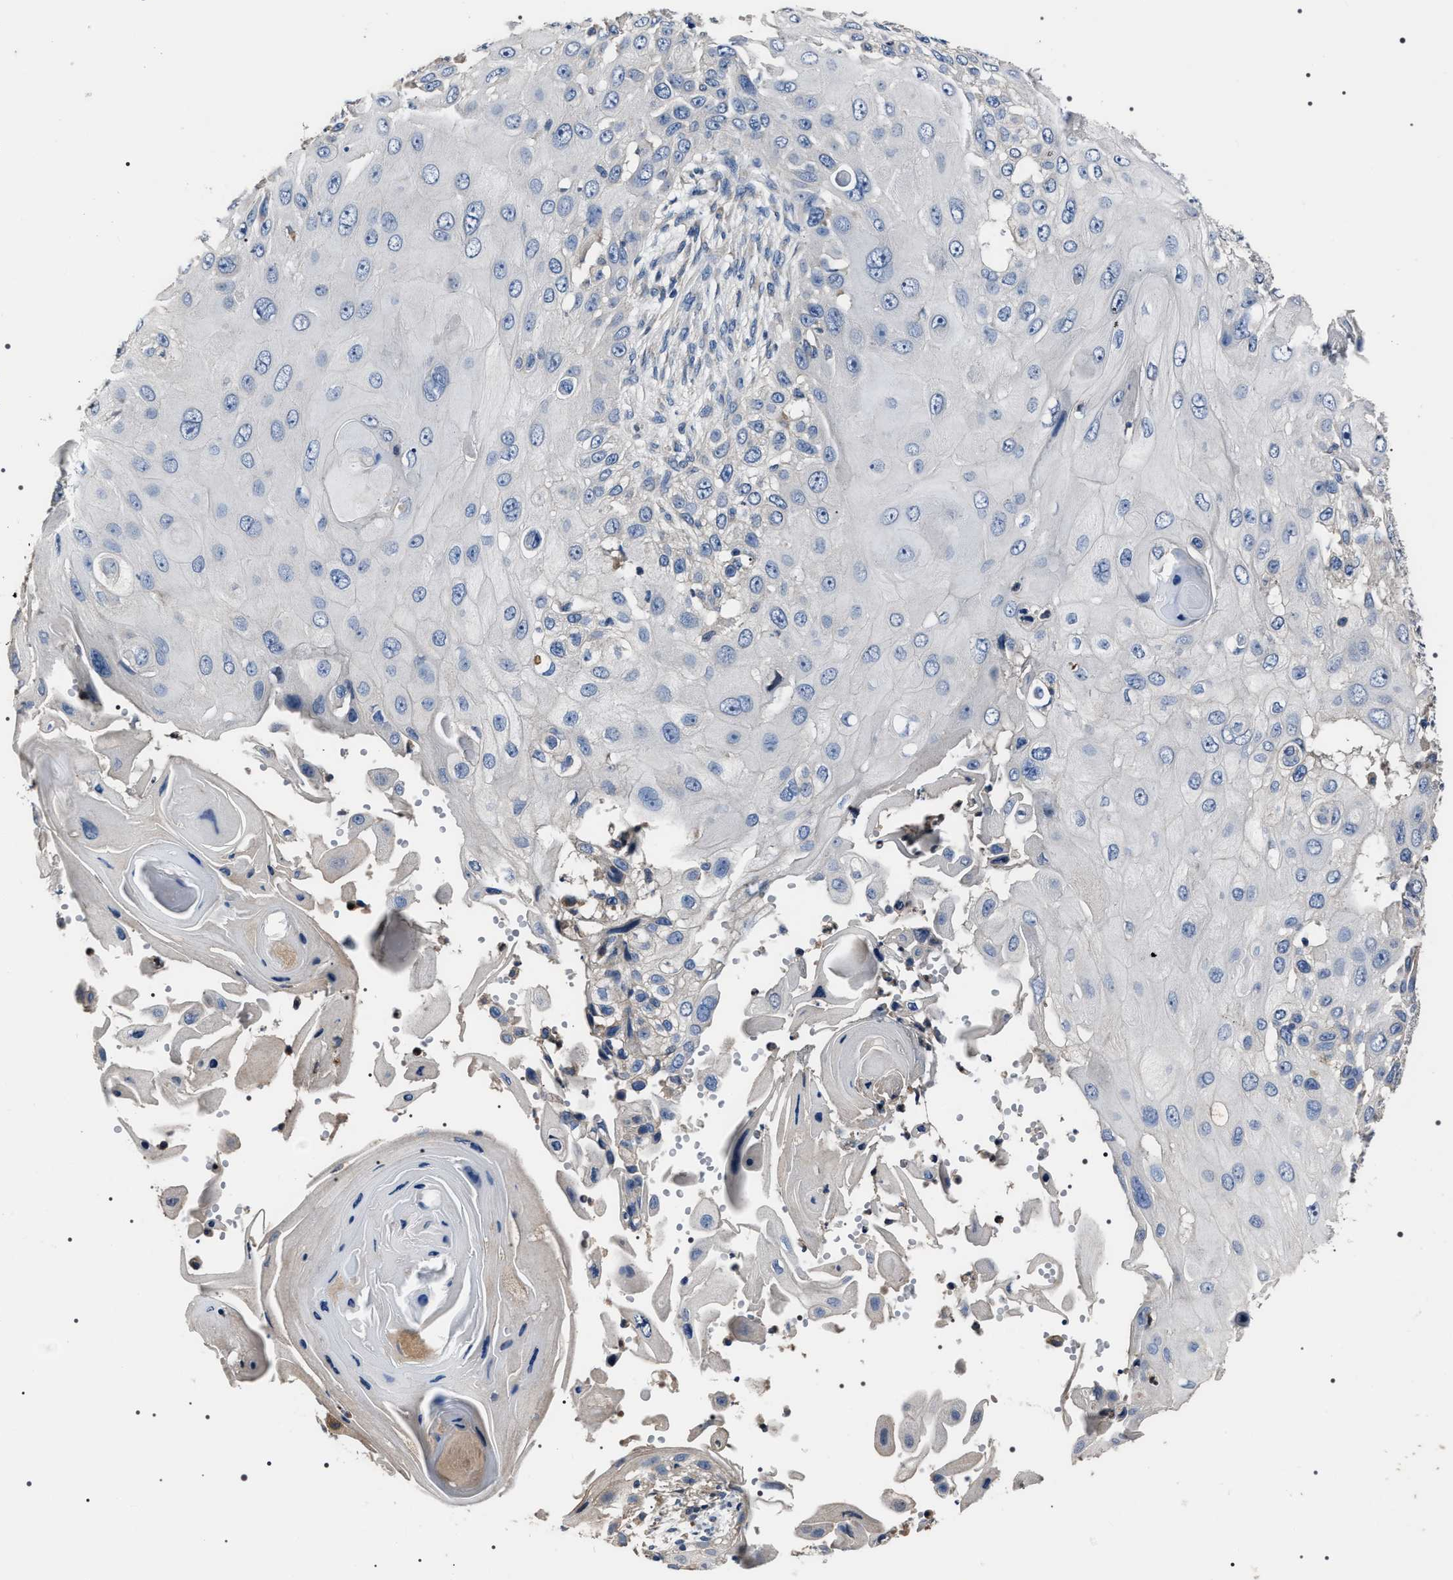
{"staining": {"intensity": "negative", "quantity": "none", "location": "none"}, "tissue": "skin cancer", "cell_type": "Tumor cells", "image_type": "cancer", "snomed": [{"axis": "morphology", "description": "Squamous cell carcinoma, NOS"}, {"axis": "topography", "description": "Skin"}], "caption": "Immunohistochemistry (IHC) of human squamous cell carcinoma (skin) reveals no staining in tumor cells.", "gene": "TRIM54", "patient": {"sex": "female", "age": 44}}